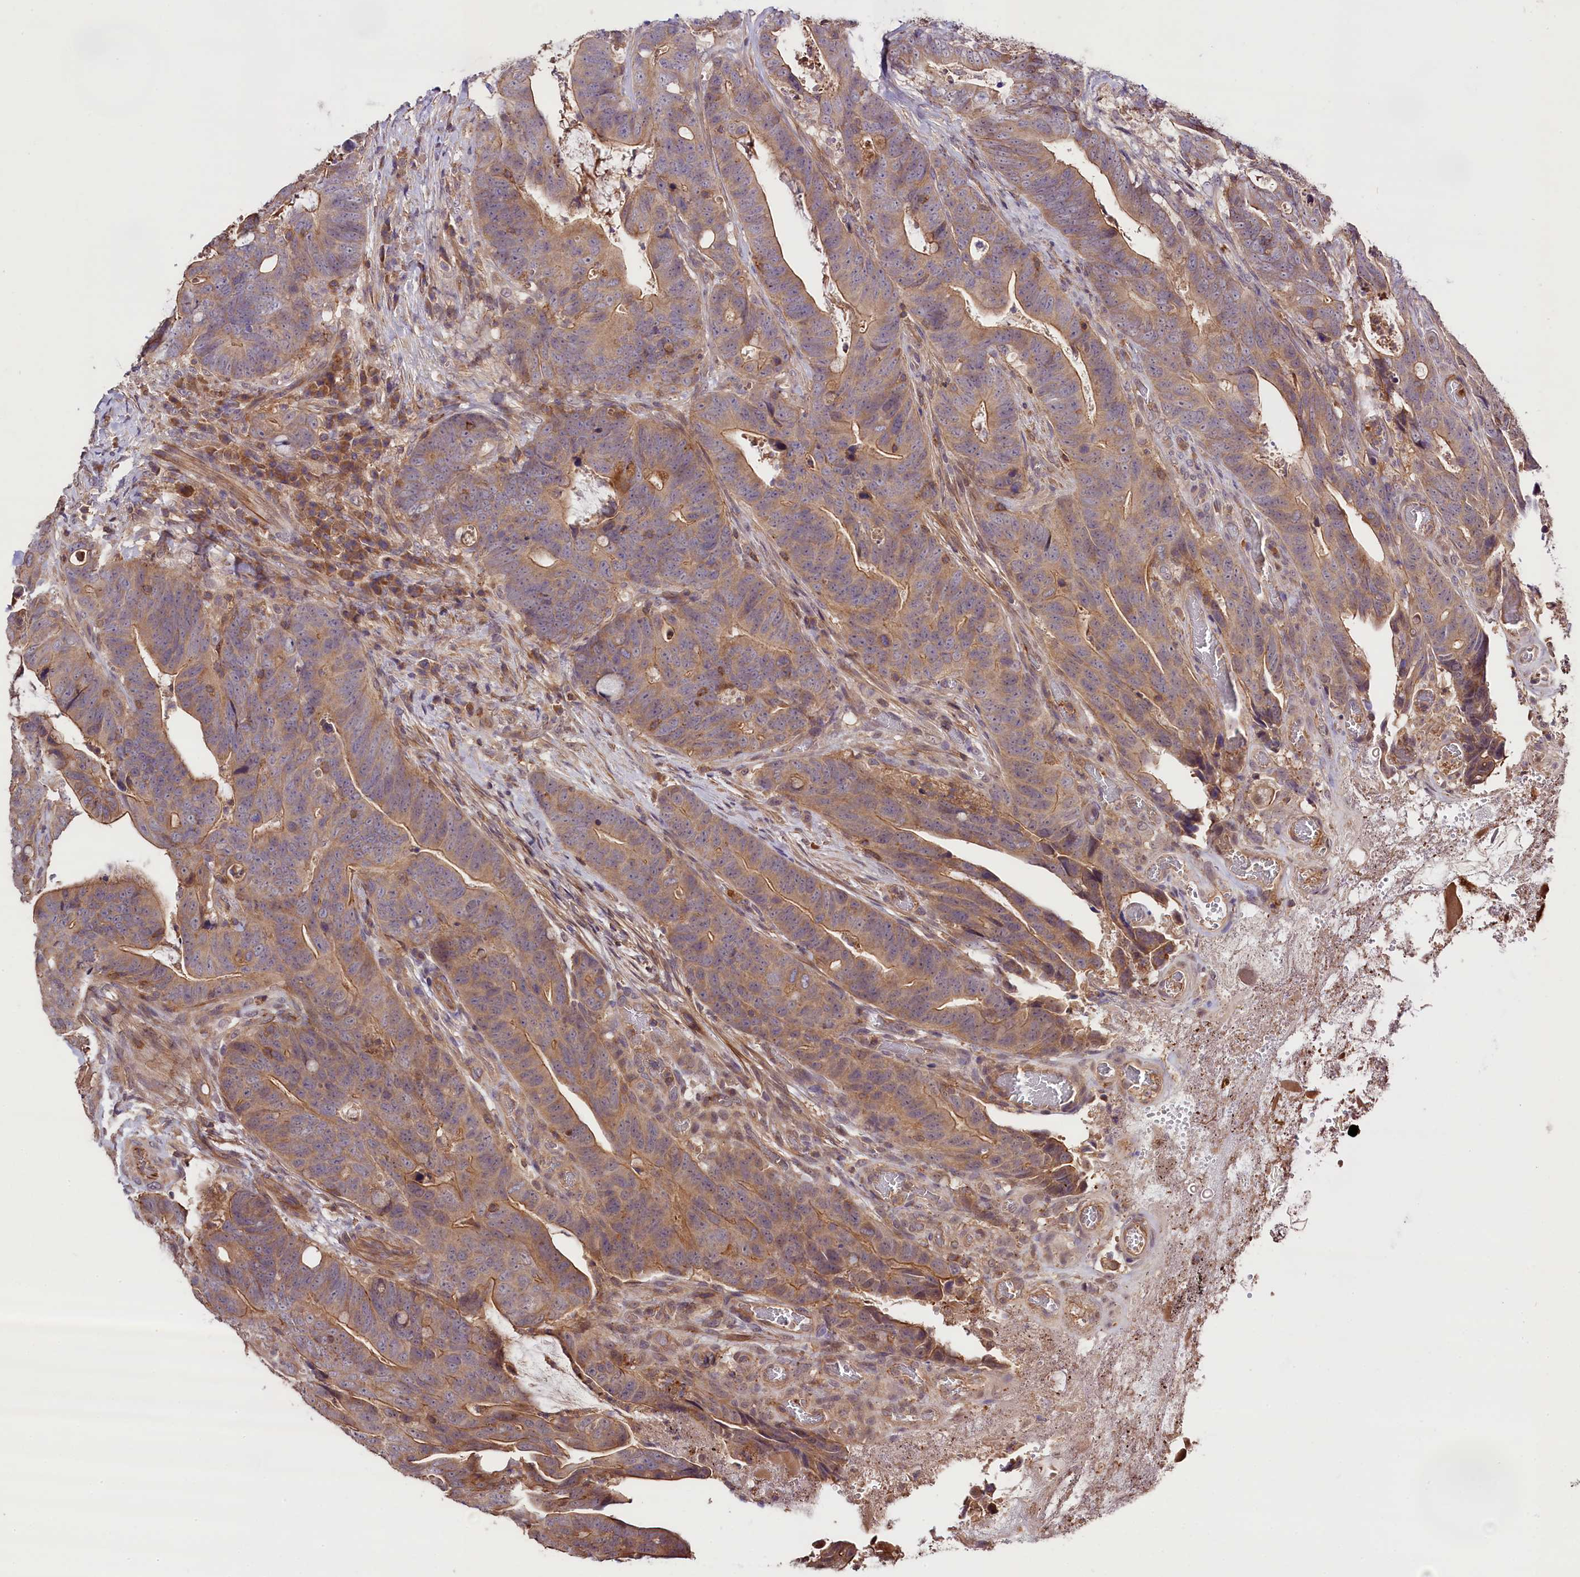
{"staining": {"intensity": "weak", "quantity": ">75%", "location": "cytoplasmic/membranous"}, "tissue": "colorectal cancer", "cell_type": "Tumor cells", "image_type": "cancer", "snomed": [{"axis": "morphology", "description": "Adenocarcinoma, NOS"}, {"axis": "topography", "description": "Colon"}], "caption": "Protein positivity by immunohistochemistry (IHC) demonstrates weak cytoplasmic/membranous expression in approximately >75% of tumor cells in adenocarcinoma (colorectal).", "gene": "SKIDA1", "patient": {"sex": "female", "age": 82}}